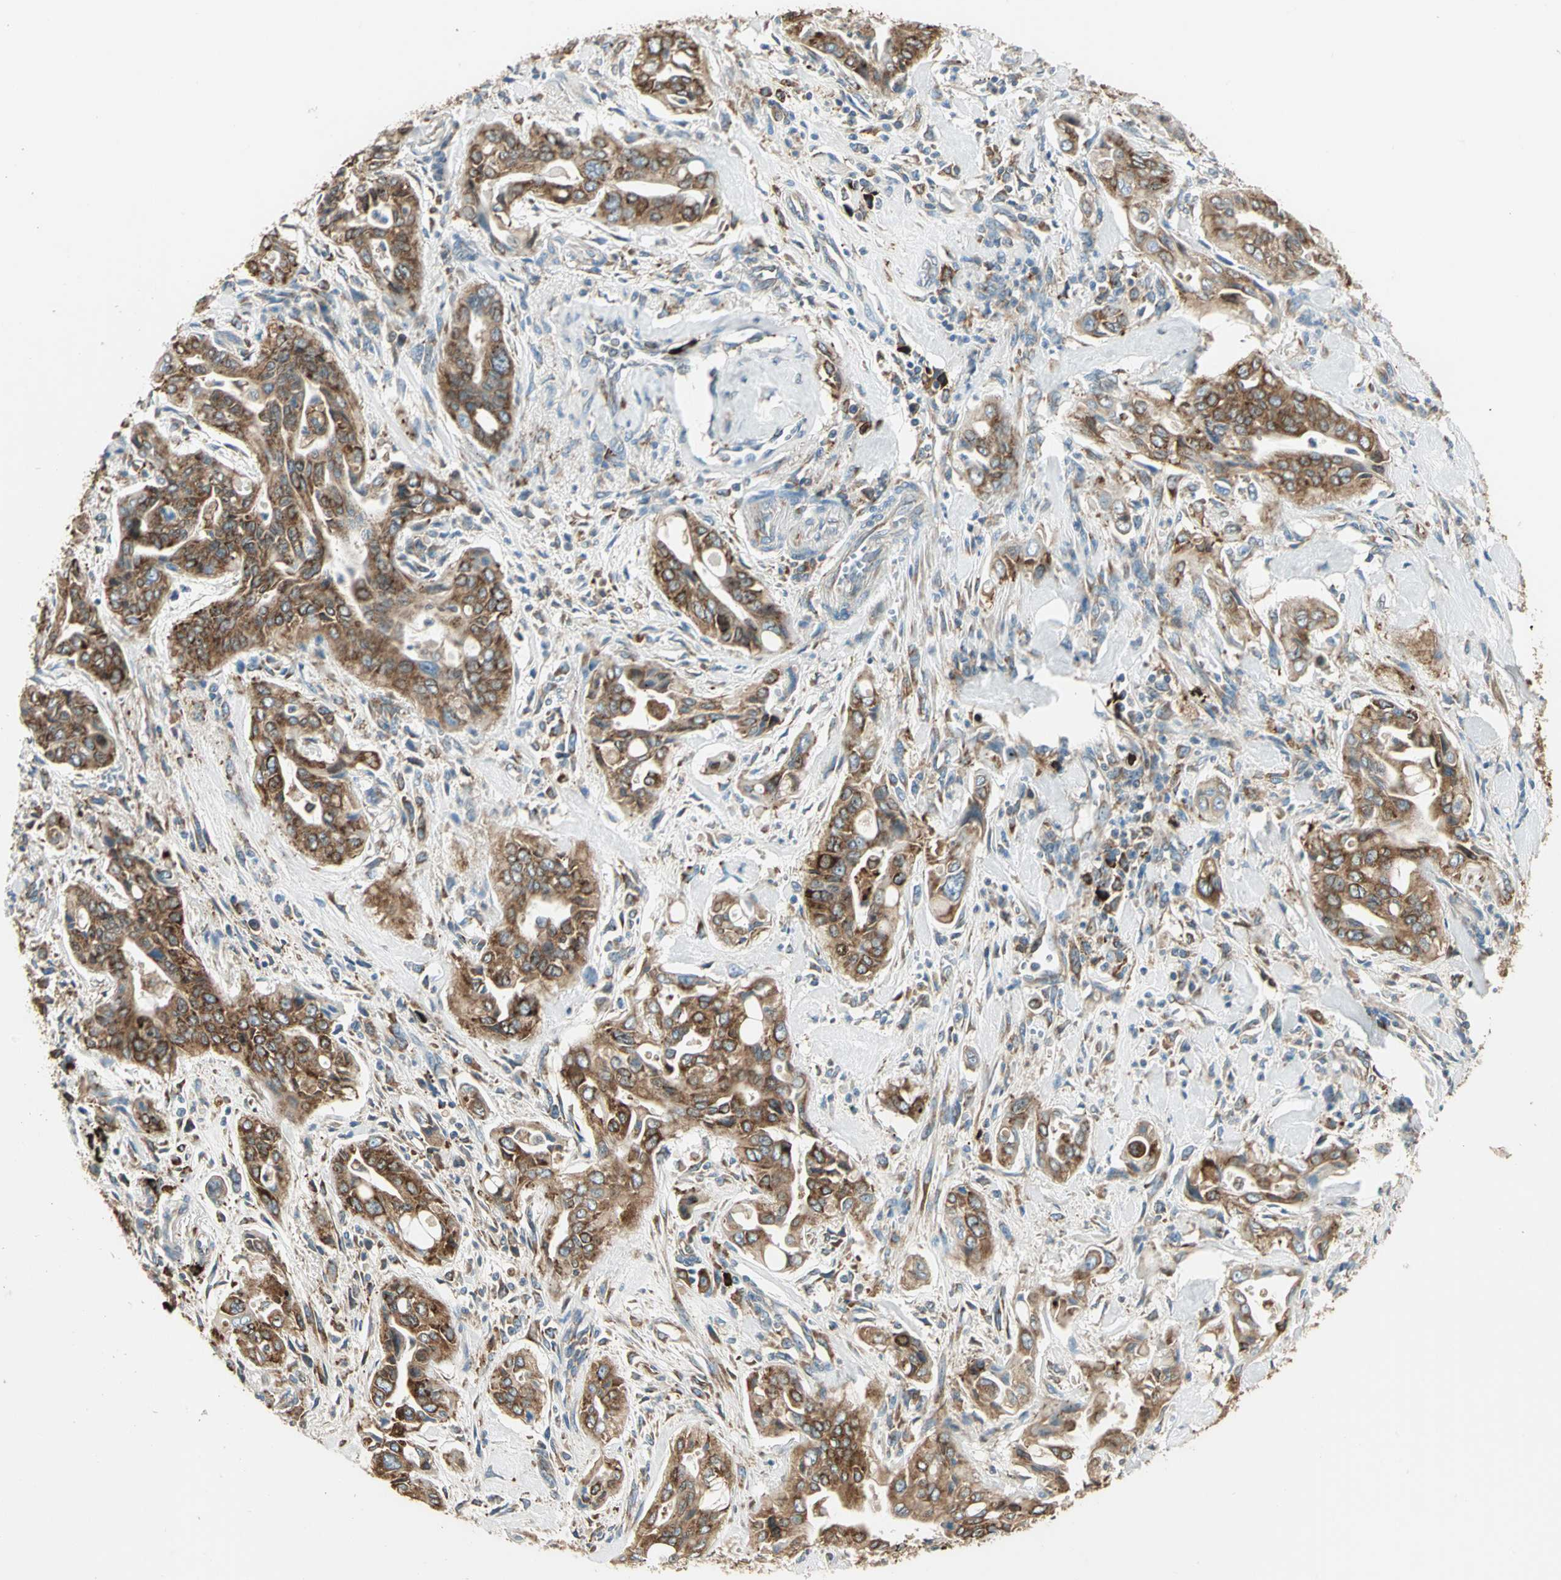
{"staining": {"intensity": "moderate", "quantity": ">75%", "location": "cytoplasmic/membranous"}, "tissue": "pancreatic cancer", "cell_type": "Tumor cells", "image_type": "cancer", "snomed": [{"axis": "morphology", "description": "Adenocarcinoma, NOS"}, {"axis": "topography", "description": "Pancreas"}], "caption": "Pancreatic cancer (adenocarcinoma) stained for a protein displays moderate cytoplasmic/membranous positivity in tumor cells. The staining is performed using DAB (3,3'-diaminobenzidine) brown chromogen to label protein expression. The nuclei are counter-stained blue using hematoxylin.", "gene": "PDIA4", "patient": {"sex": "male", "age": 77}}